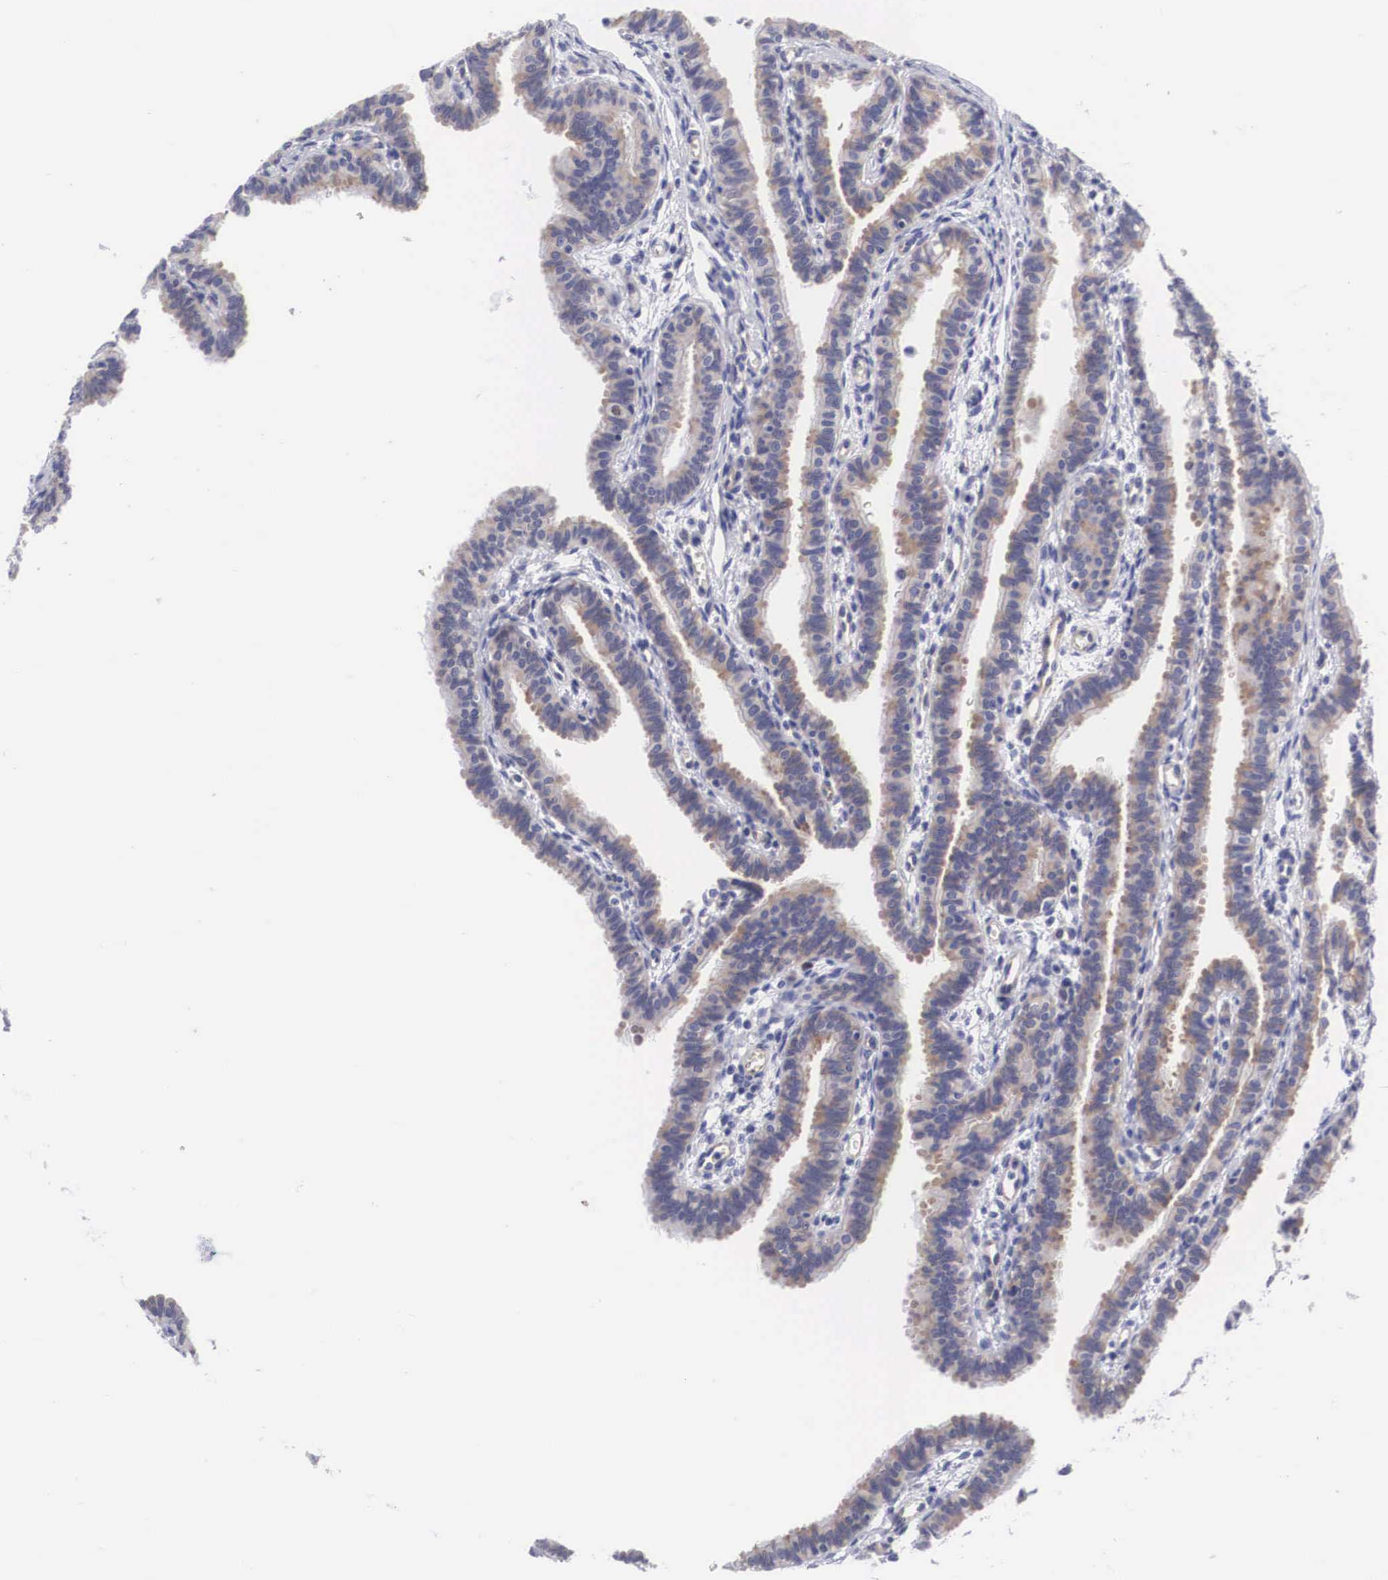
{"staining": {"intensity": "weak", "quantity": "25%-75%", "location": "cytoplasmic/membranous"}, "tissue": "fallopian tube", "cell_type": "Glandular cells", "image_type": "normal", "snomed": [{"axis": "morphology", "description": "Normal tissue, NOS"}, {"axis": "topography", "description": "Fallopian tube"}], "caption": "Weak cytoplasmic/membranous staining for a protein is appreciated in about 25%-75% of glandular cells of normal fallopian tube using IHC.", "gene": "MAST4", "patient": {"sex": "female", "age": 32}}